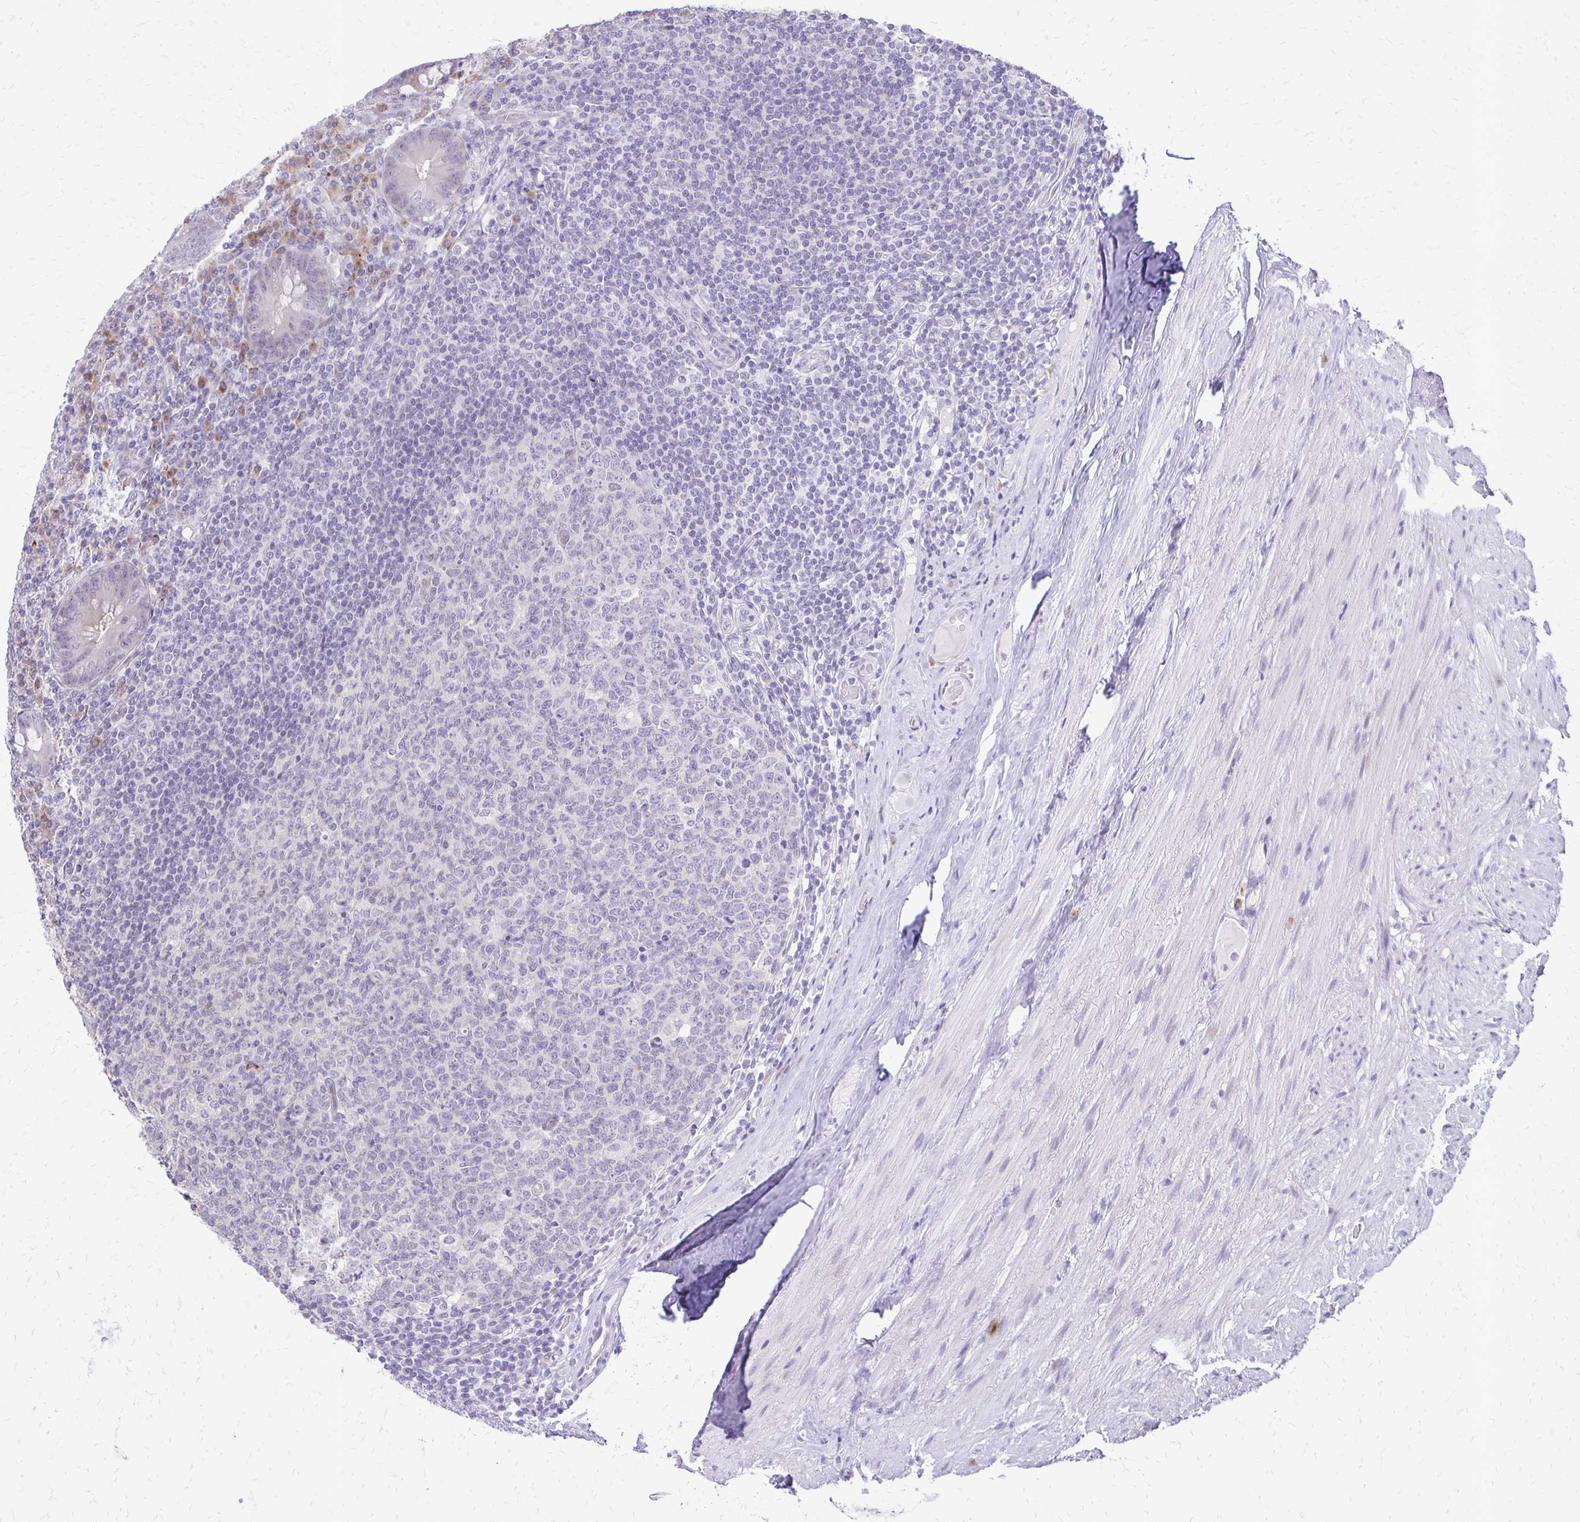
{"staining": {"intensity": "negative", "quantity": "none", "location": "none"}, "tissue": "appendix", "cell_type": "Glandular cells", "image_type": "normal", "snomed": [{"axis": "morphology", "description": "Normal tissue, NOS"}, {"axis": "topography", "description": "Appendix"}], "caption": "High power microscopy histopathology image of an immunohistochemistry micrograph of benign appendix, revealing no significant expression in glandular cells.", "gene": "EPYC", "patient": {"sex": "male", "age": 71}}